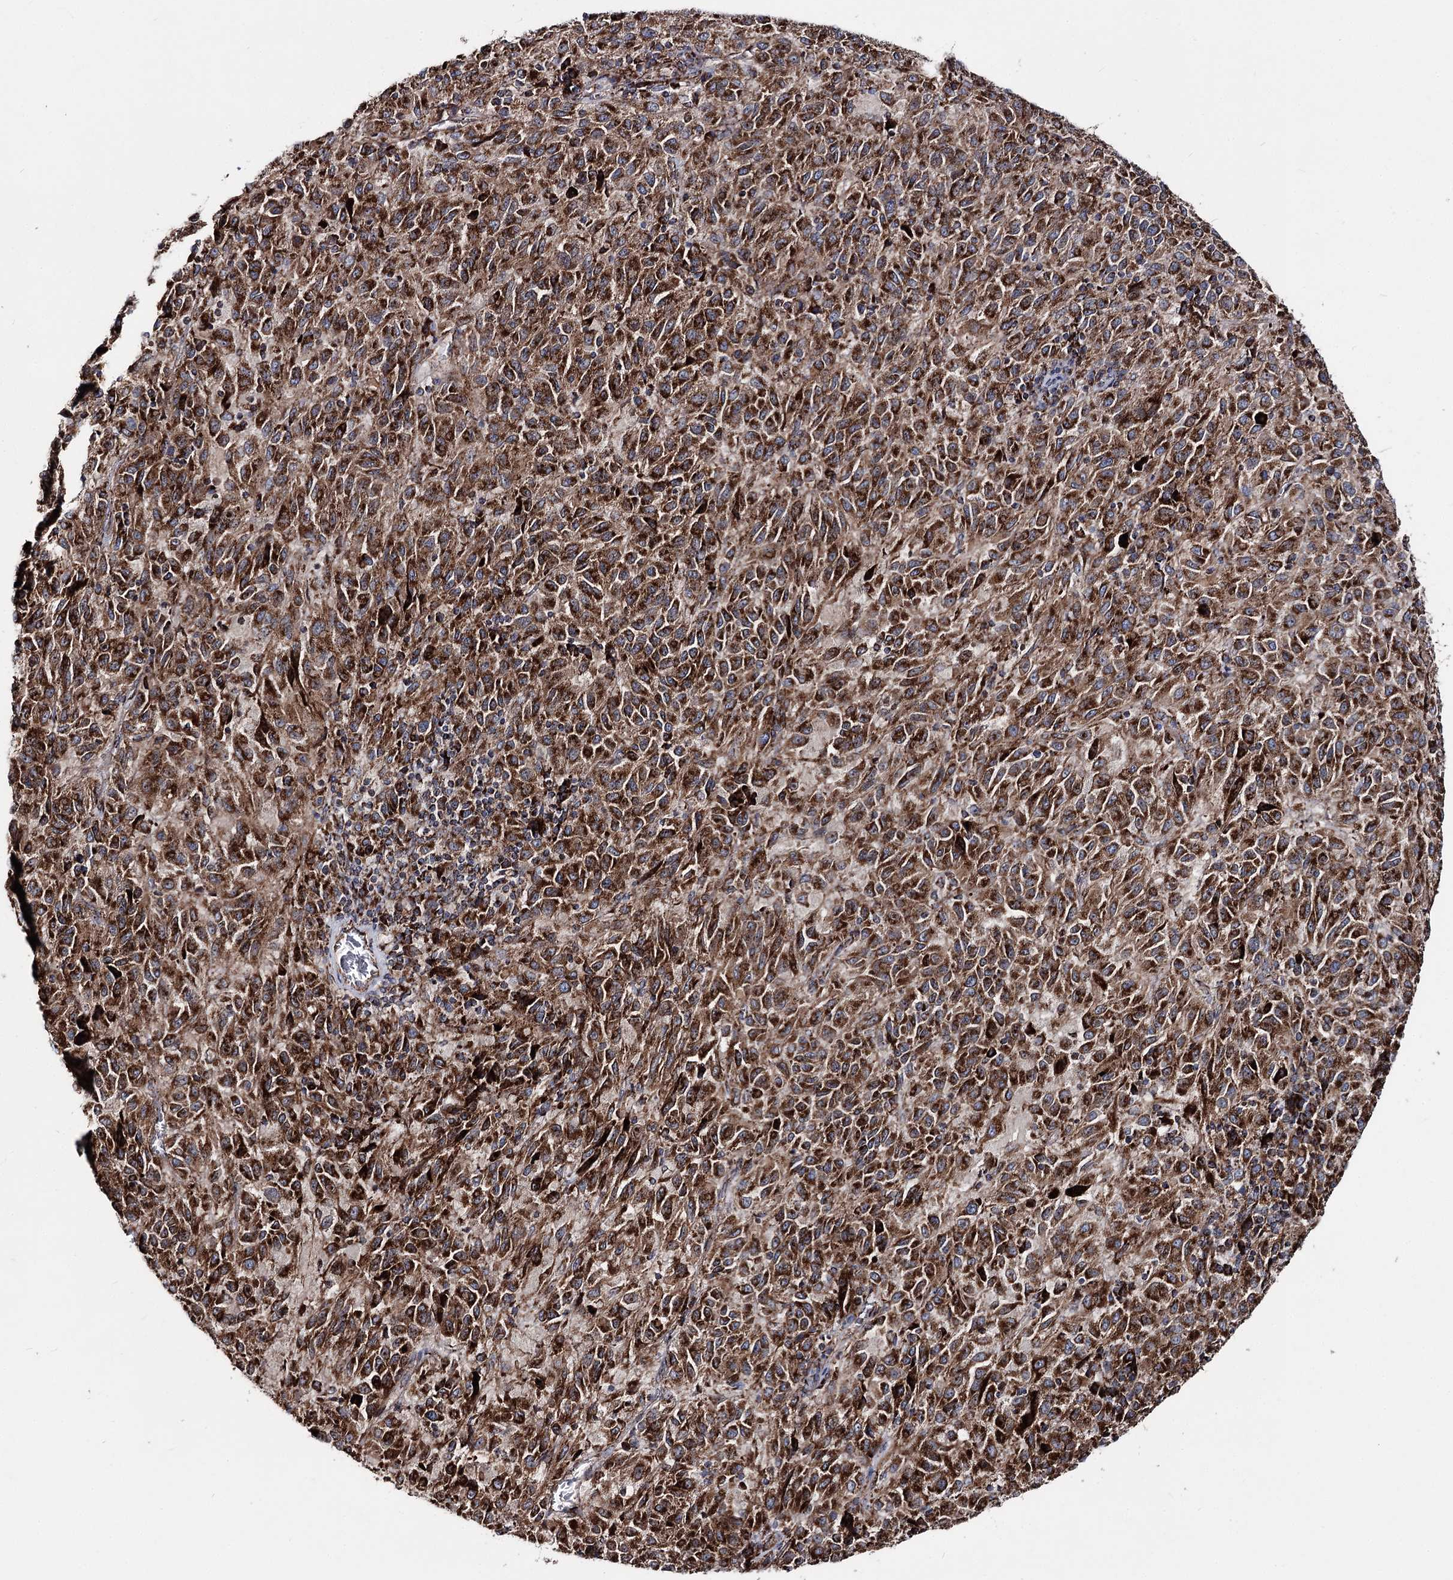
{"staining": {"intensity": "strong", "quantity": ">75%", "location": "cytoplasmic/membranous"}, "tissue": "melanoma", "cell_type": "Tumor cells", "image_type": "cancer", "snomed": [{"axis": "morphology", "description": "Malignant melanoma, Metastatic site"}, {"axis": "topography", "description": "Lung"}], "caption": "This histopathology image exhibits IHC staining of human malignant melanoma (metastatic site), with high strong cytoplasmic/membranous staining in approximately >75% of tumor cells.", "gene": "MSANTD2", "patient": {"sex": "male", "age": 64}}